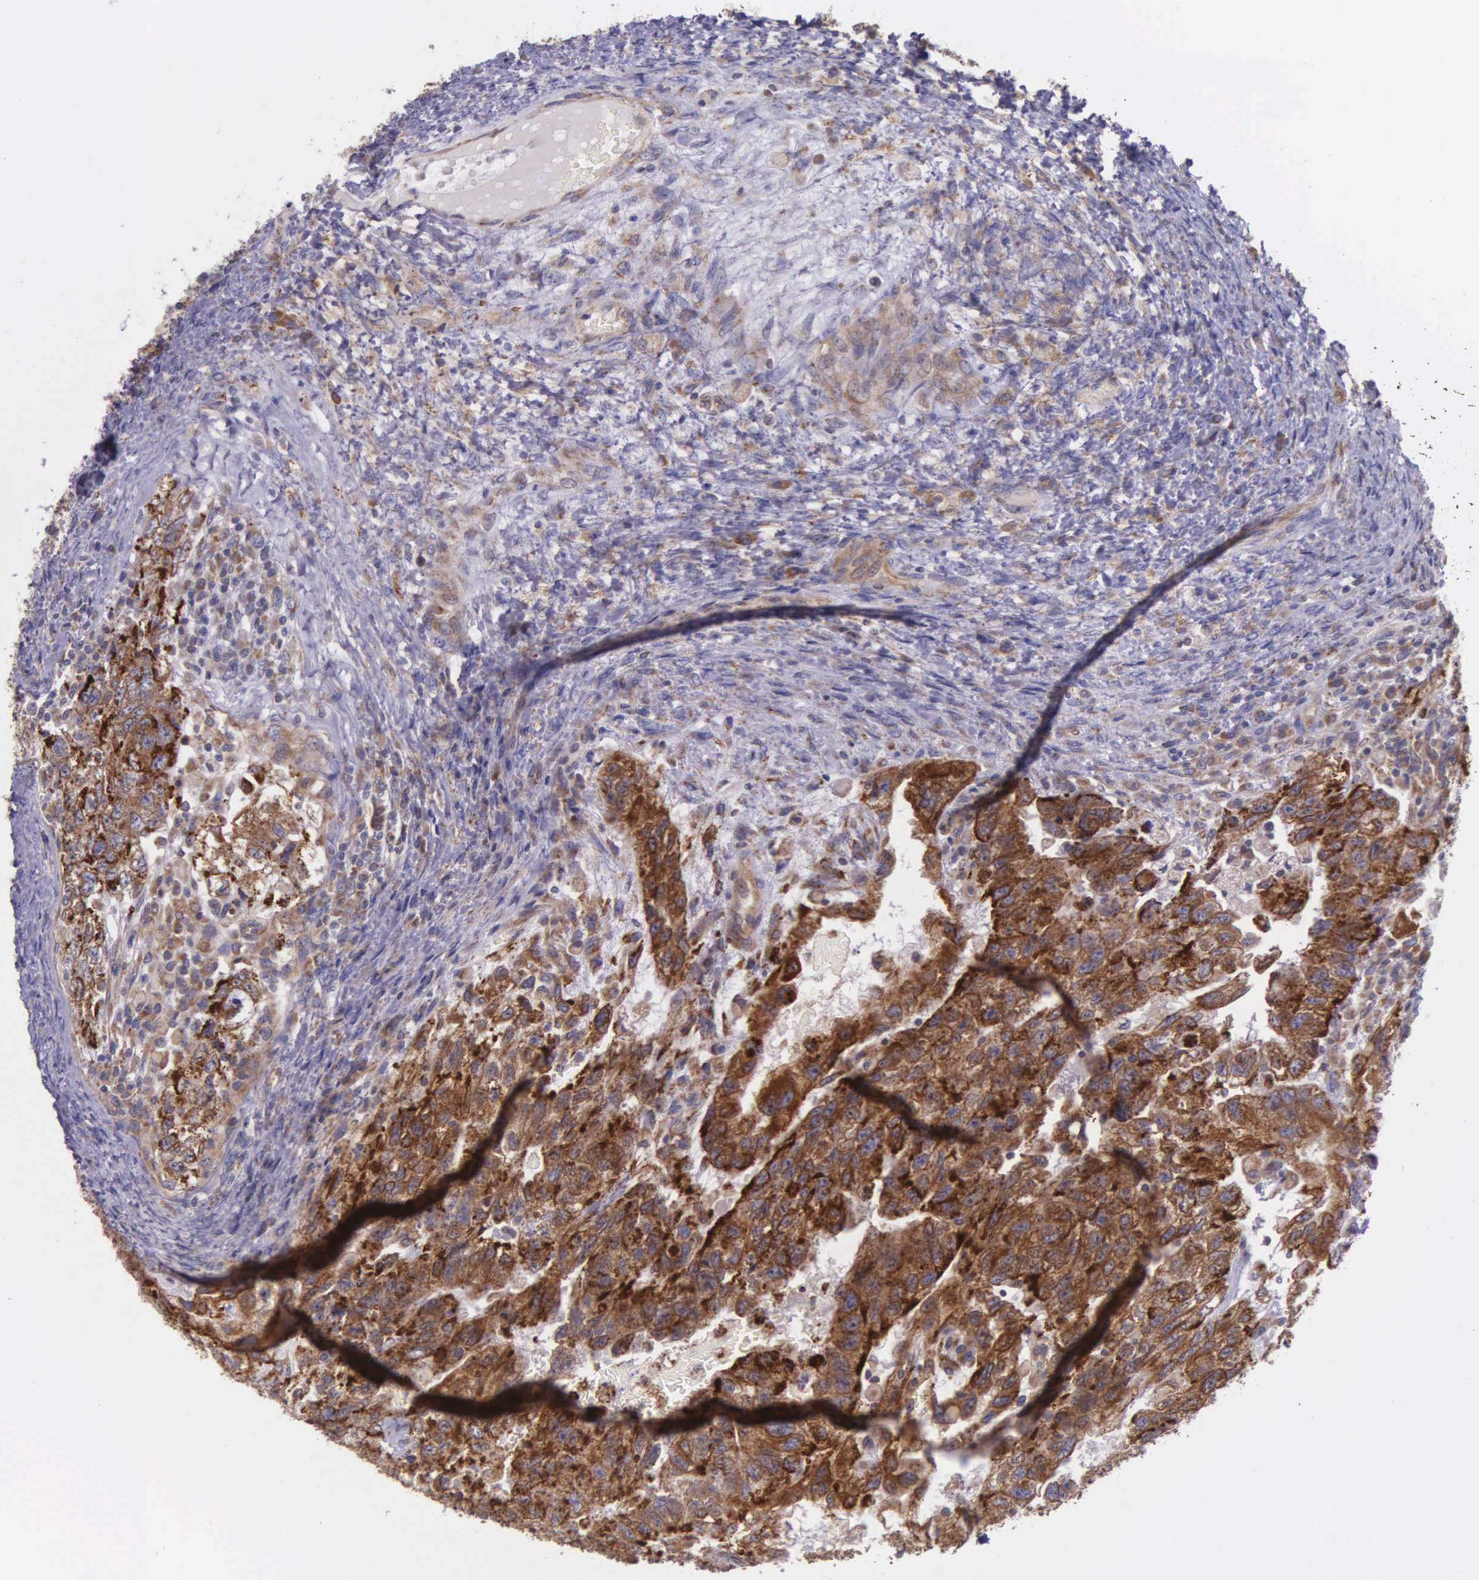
{"staining": {"intensity": "strong", "quantity": ">75%", "location": "cytoplasmic/membranous"}, "tissue": "testis cancer", "cell_type": "Tumor cells", "image_type": "cancer", "snomed": [{"axis": "morphology", "description": "Carcinoma, Embryonal, NOS"}, {"axis": "topography", "description": "Testis"}], "caption": "IHC (DAB) staining of human embryonal carcinoma (testis) displays strong cytoplasmic/membranous protein positivity in about >75% of tumor cells.", "gene": "NSDHL", "patient": {"sex": "male", "age": 36}}